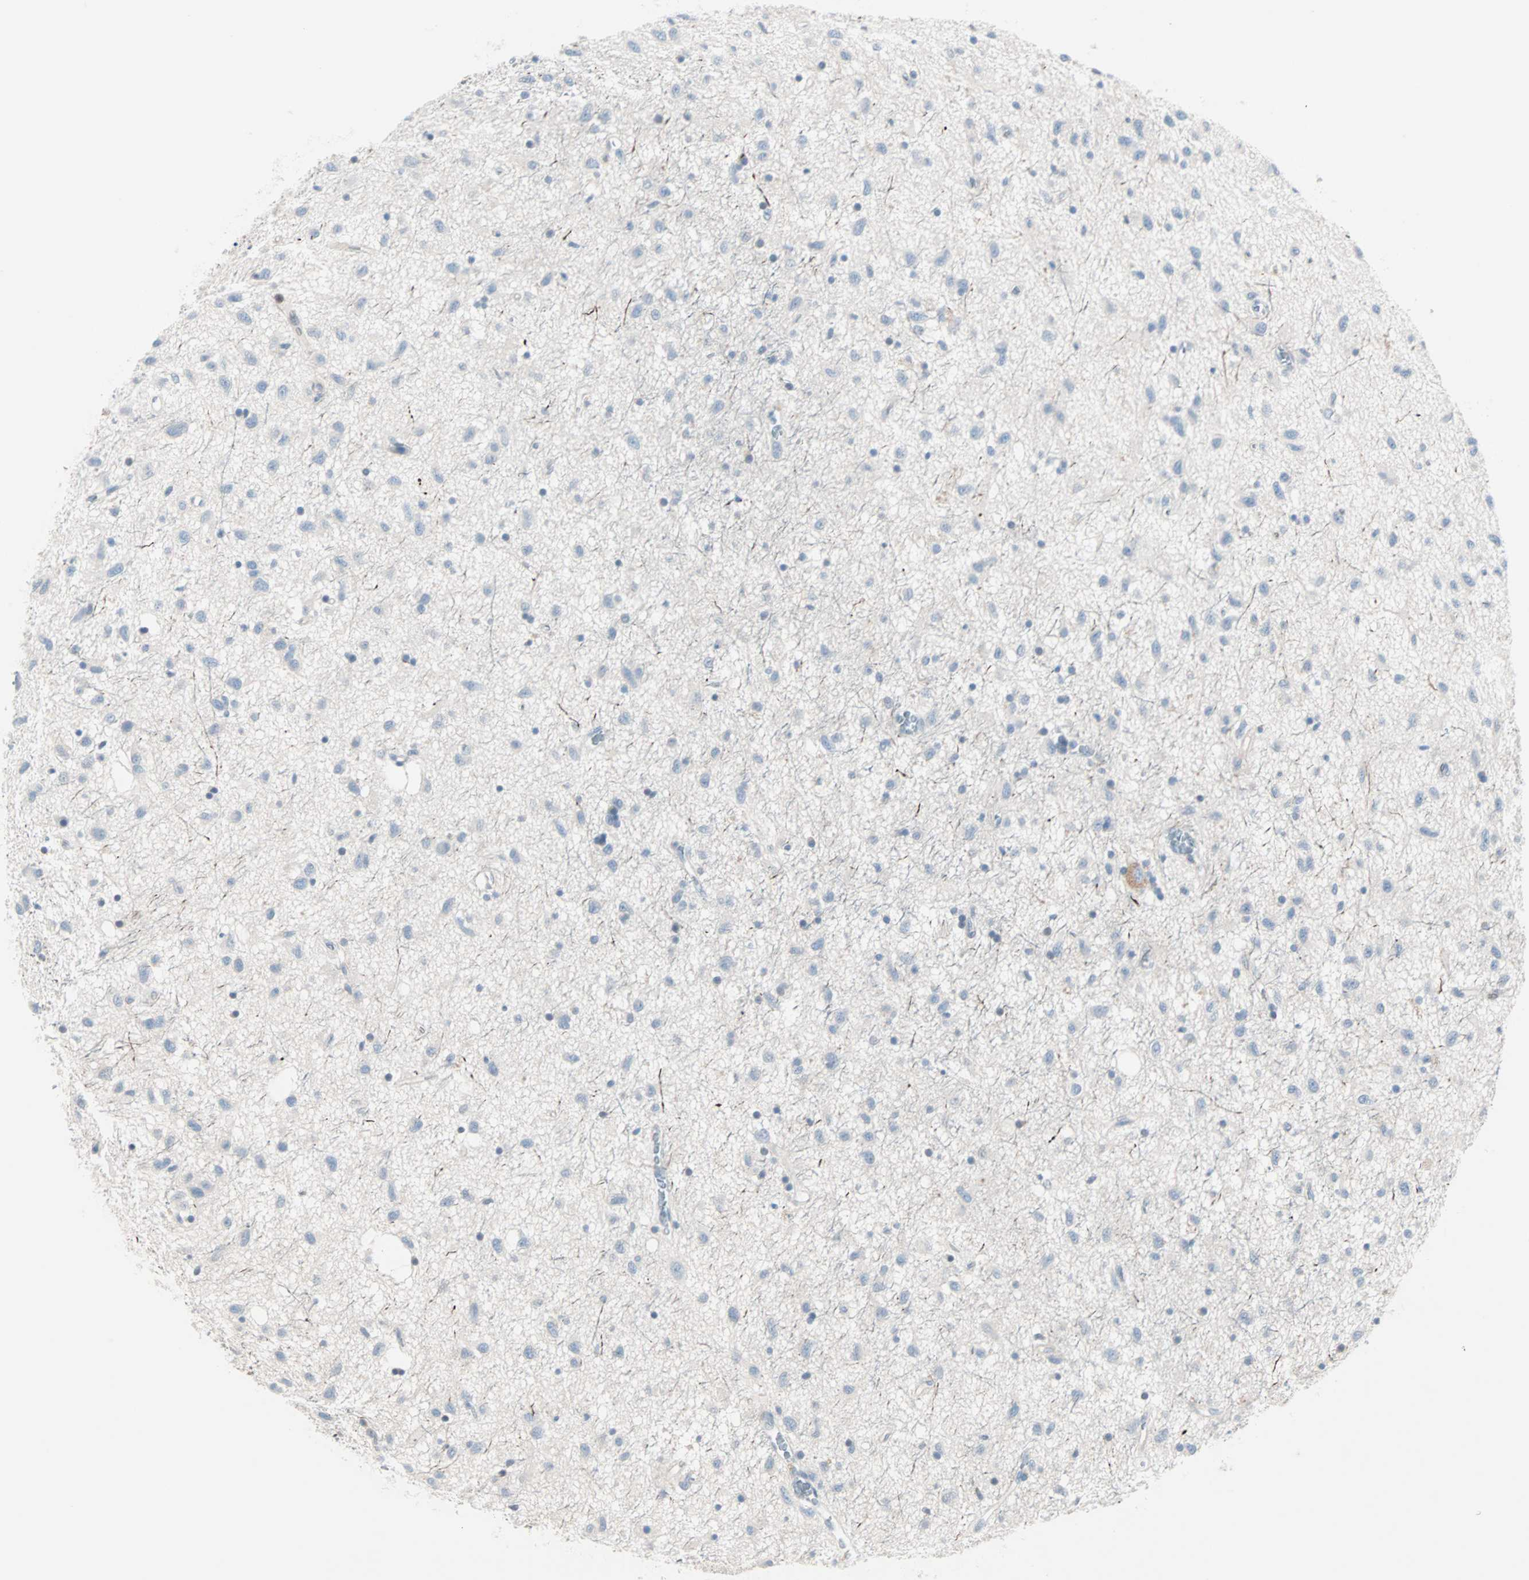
{"staining": {"intensity": "negative", "quantity": "none", "location": "none"}, "tissue": "glioma", "cell_type": "Tumor cells", "image_type": "cancer", "snomed": [{"axis": "morphology", "description": "Glioma, malignant, Low grade"}, {"axis": "topography", "description": "Brain"}], "caption": "This histopathology image is of glioma stained with IHC to label a protein in brown with the nuclei are counter-stained blue. There is no positivity in tumor cells.", "gene": "NEFH", "patient": {"sex": "male", "age": 77}}